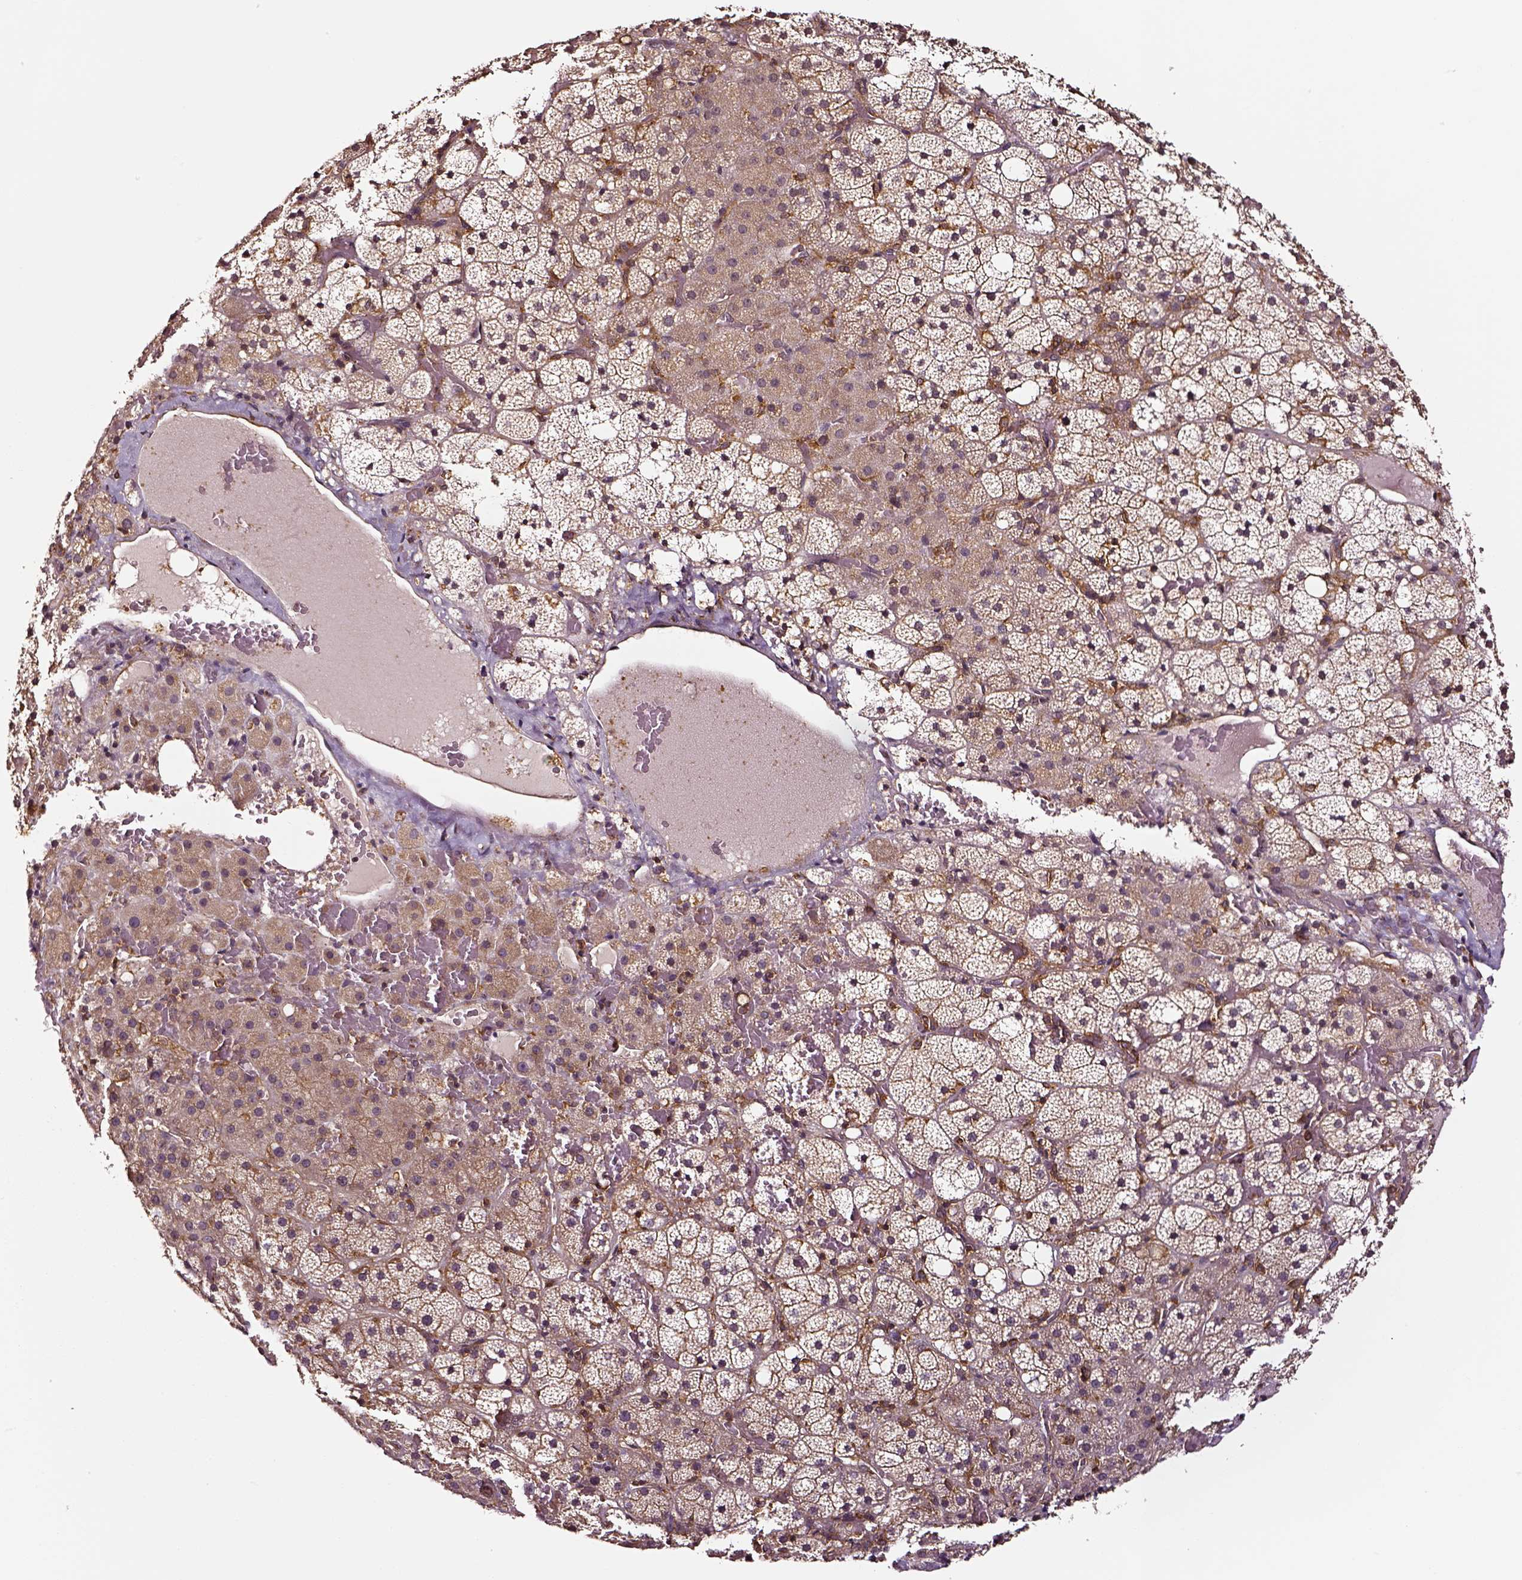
{"staining": {"intensity": "moderate", "quantity": ">75%", "location": "cytoplasmic/membranous"}, "tissue": "adrenal gland", "cell_type": "Glandular cells", "image_type": "normal", "snomed": [{"axis": "morphology", "description": "Normal tissue, NOS"}, {"axis": "topography", "description": "Adrenal gland"}], "caption": "Human adrenal gland stained with a brown dye exhibits moderate cytoplasmic/membranous positive positivity in about >75% of glandular cells.", "gene": "RASSF5", "patient": {"sex": "male", "age": 53}}